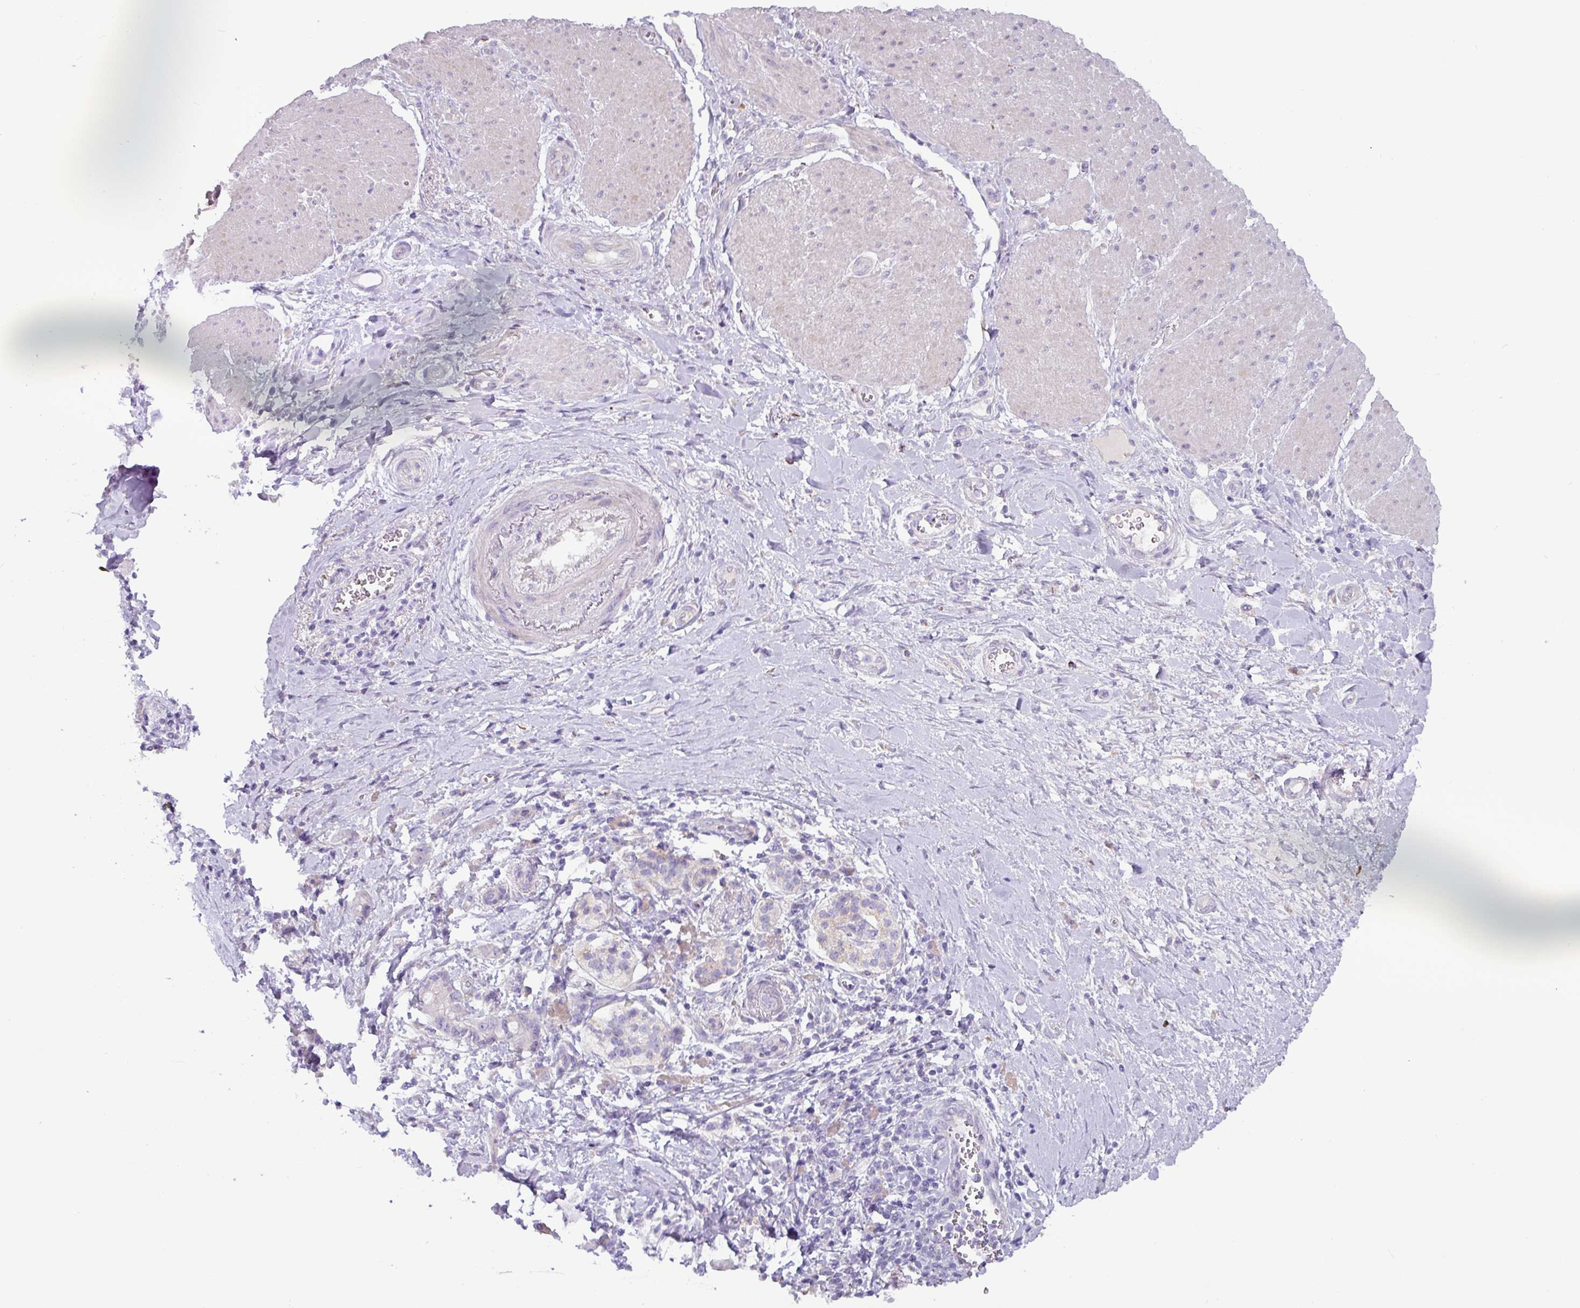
{"staining": {"intensity": "negative", "quantity": "none", "location": "none"}, "tissue": "pancreatic cancer", "cell_type": "Tumor cells", "image_type": "cancer", "snomed": [{"axis": "morphology", "description": "Adenocarcinoma, NOS"}, {"axis": "topography", "description": "Pancreas"}], "caption": "Pancreatic cancer was stained to show a protein in brown. There is no significant positivity in tumor cells. (DAB (3,3'-diaminobenzidine) immunohistochemistry (IHC) visualized using brightfield microscopy, high magnification).", "gene": "RGS16", "patient": {"sex": "male", "age": 68}}